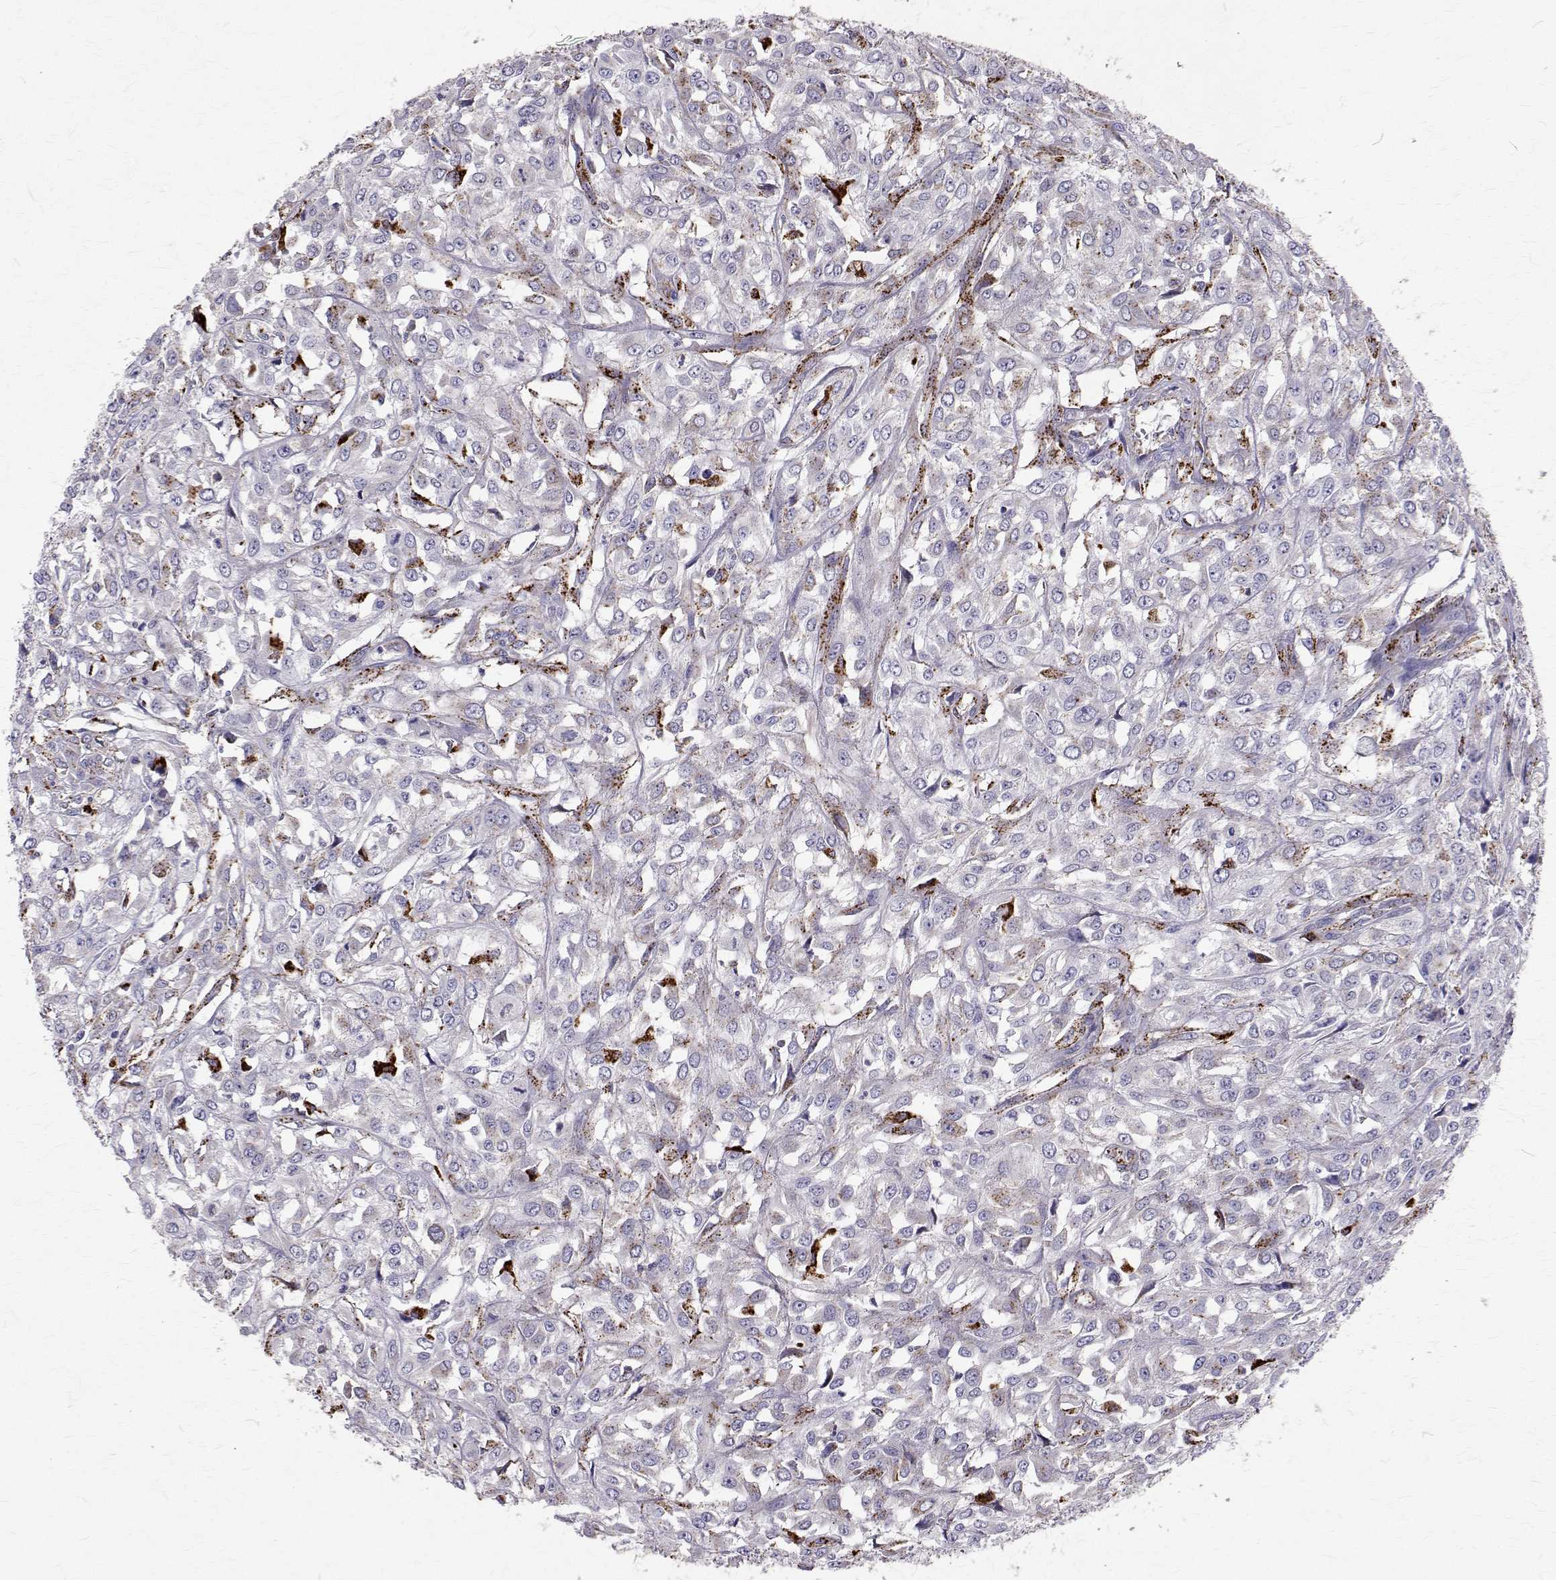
{"staining": {"intensity": "moderate", "quantity": "<25%", "location": "cytoplasmic/membranous"}, "tissue": "urothelial cancer", "cell_type": "Tumor cells", "image_type": "cancer", "snomed": [{"axis": "morphology", "description": "Urothelial carcinoma, High grade"}, {"axis": "topography", "description": "Urinary bladder"}], "caption": "Protein staining of high-grade urothelial carcinoma tissue exhibits moderate cytoplasmic/membranous staining in about <25% of tumor cells. (DAB (3,3'-diaminobenzidine) IHC with brightfield microscopy, high magnification).", "gene": "TPP1", "patient": {"sex": "male", "age": 67}}